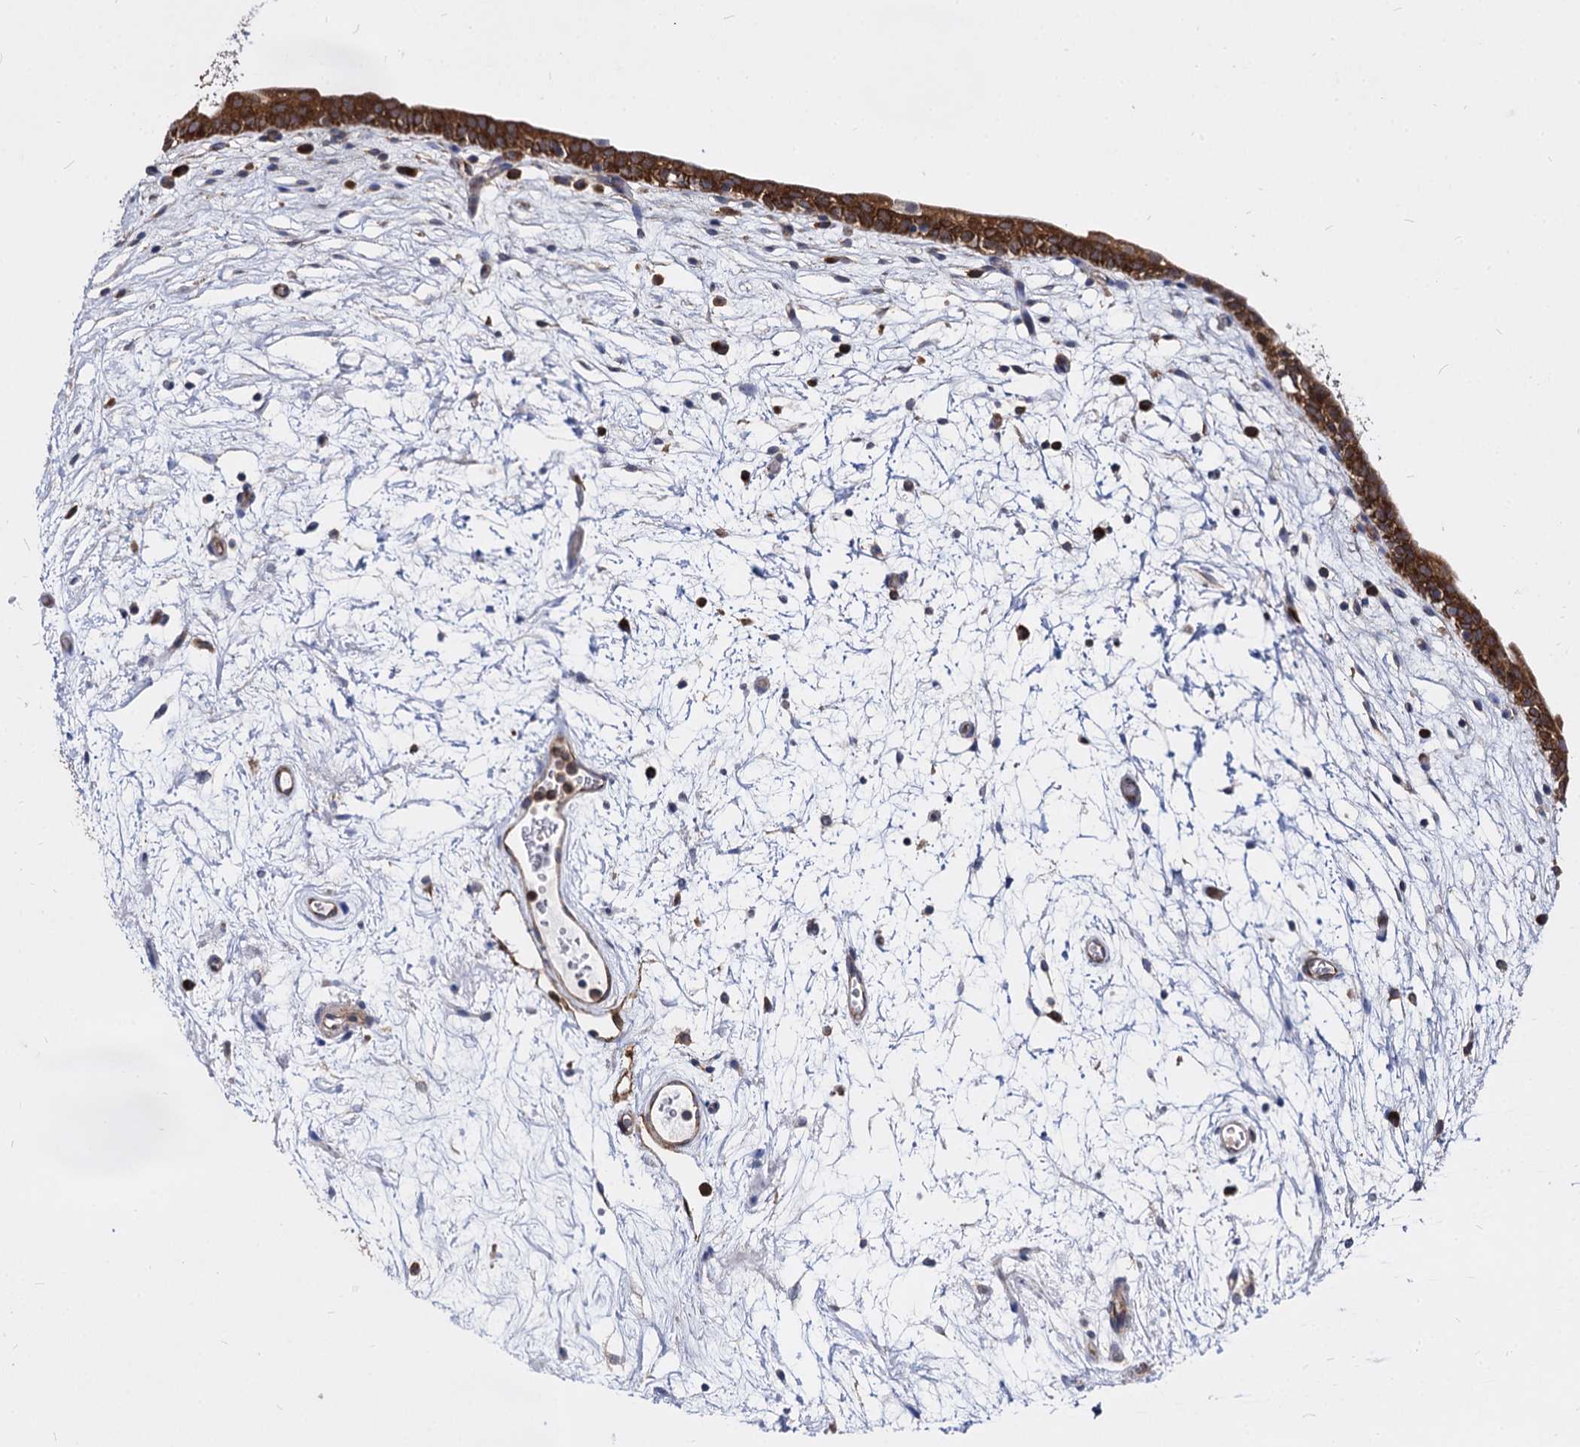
{"staining": {"intensity": "strong", "quantity": ">75%", "location": "cytoplasmic/membranous"}, "tissue": "urinary bladder", "cell_type": "Urothelial cells", "image_type": "normal", "snomed": [{"axis": "morphology", "description": "Normal tissue, NOS"}, {"axis": "topography", "description": "Urinary bladder"}], "caption": "Unremarkable urinary bladder shows strong cytoplasmic/membranous positivity in about >75% of urothelial cells The staining is performed using DAB (3,3'-diaminobenzidine) brown chromogen to label protein expression. The nuclei are counter-stained blue using hematoxylin..", "gene": "NME1", "patient": {"sex": "male", "age": 83}}